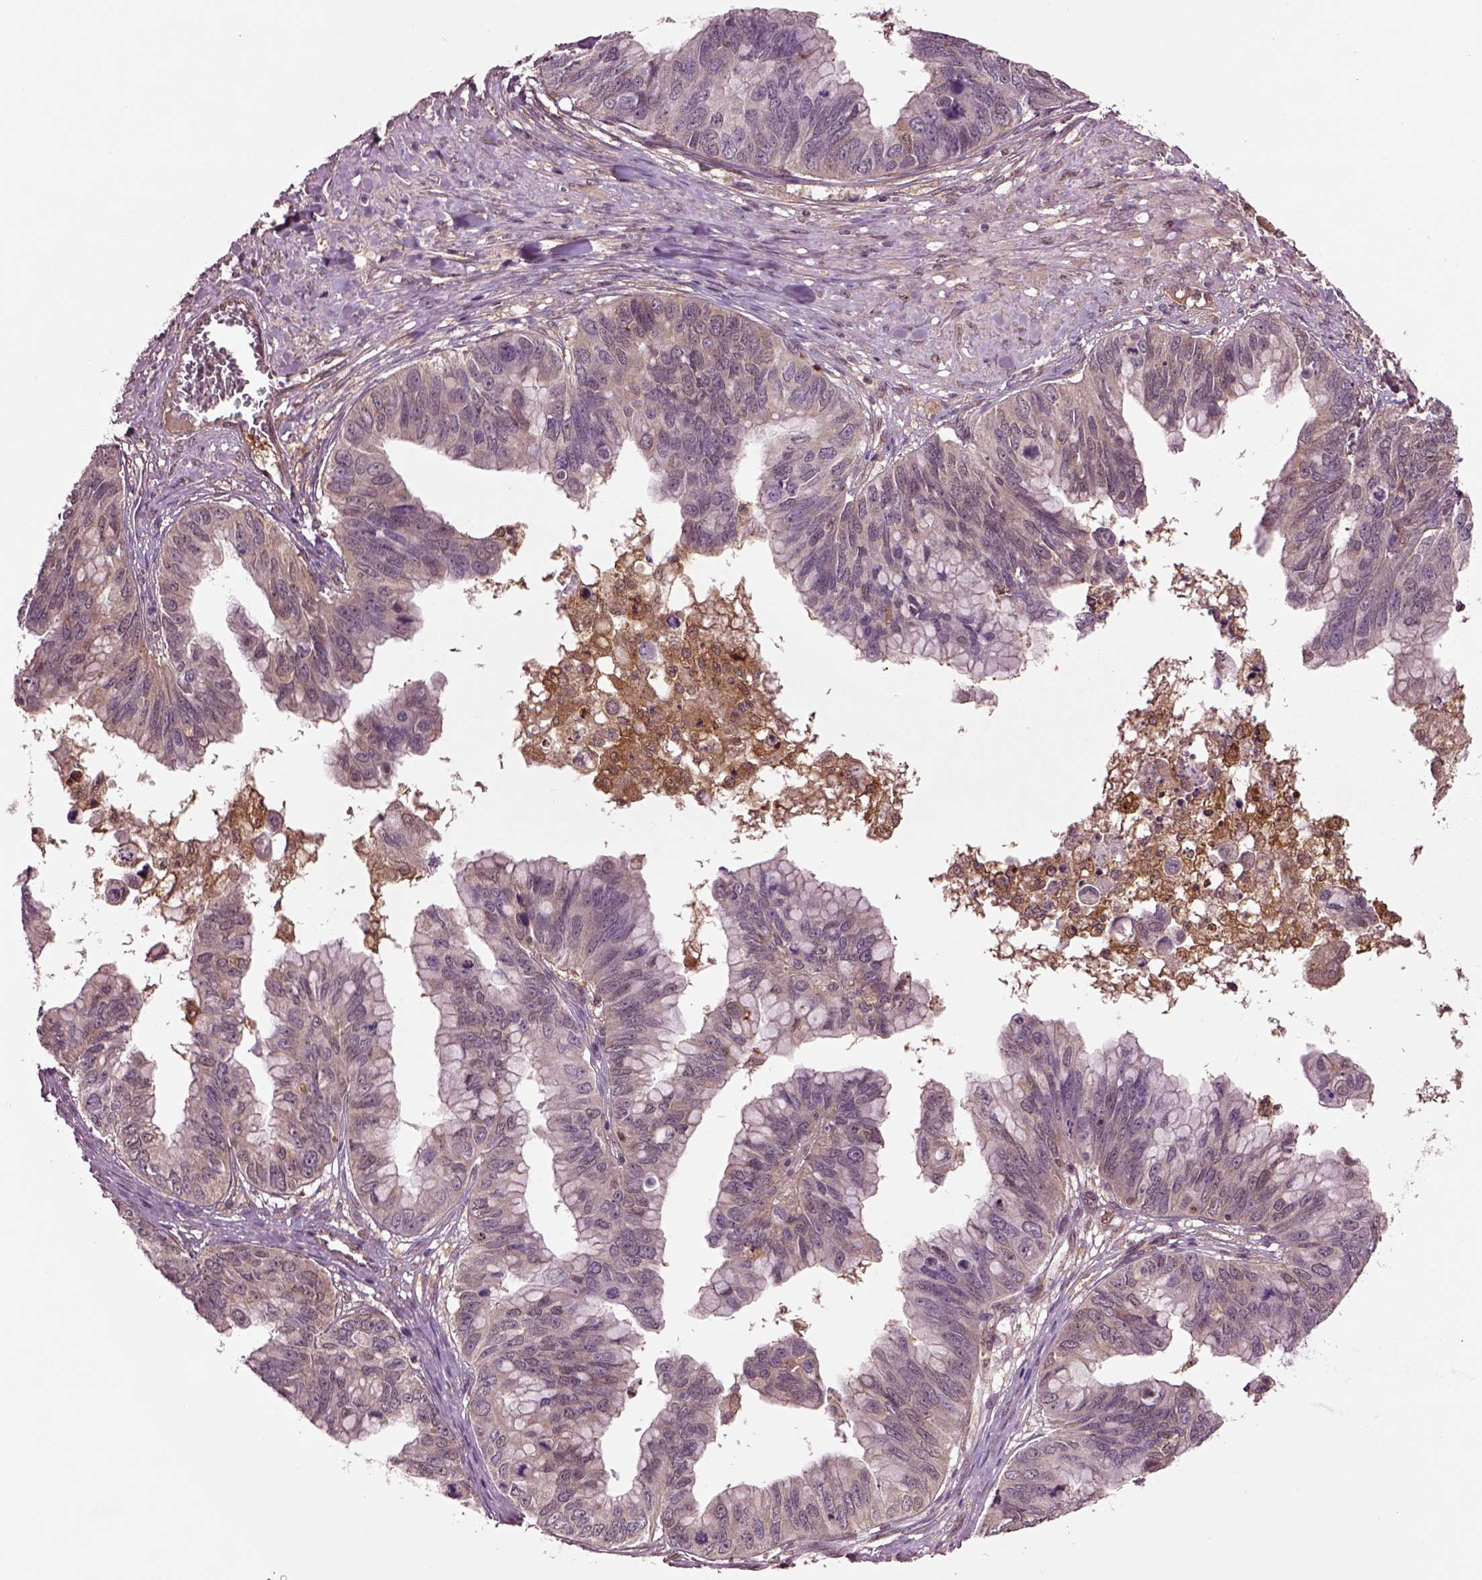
{"staining": {"intensity": "weak", "quantity": ">75%", "location": "cytoplasmic/membranous"}, "tissue": "ovarian cancer", "cell_type": "Tumor cells", "image_type": "cancer", "snomed": [{"axis": "morphology", "description": "Cystadenocarcinoma, mucinous, NOS"}, {"axis": "topography", "description": "Ovary"}], "caption": "High-magnification brightfield microscopy of ovarian mucinous cystadenocarcinoma stained with DAB (3,3'-diaminobenzidine) (brown) and counterstained with hematoxylin (blue). tumor cells exhibit weak cytoplasmic/membranous expression is appreciated in approximately>75% of cells. Using DAB (brown) and hematoxylin (blue) stains, captured at high magnification using brightfield microscopy.", "gene": "MDP1", "patient": {"sex": "female", "age": 76}}